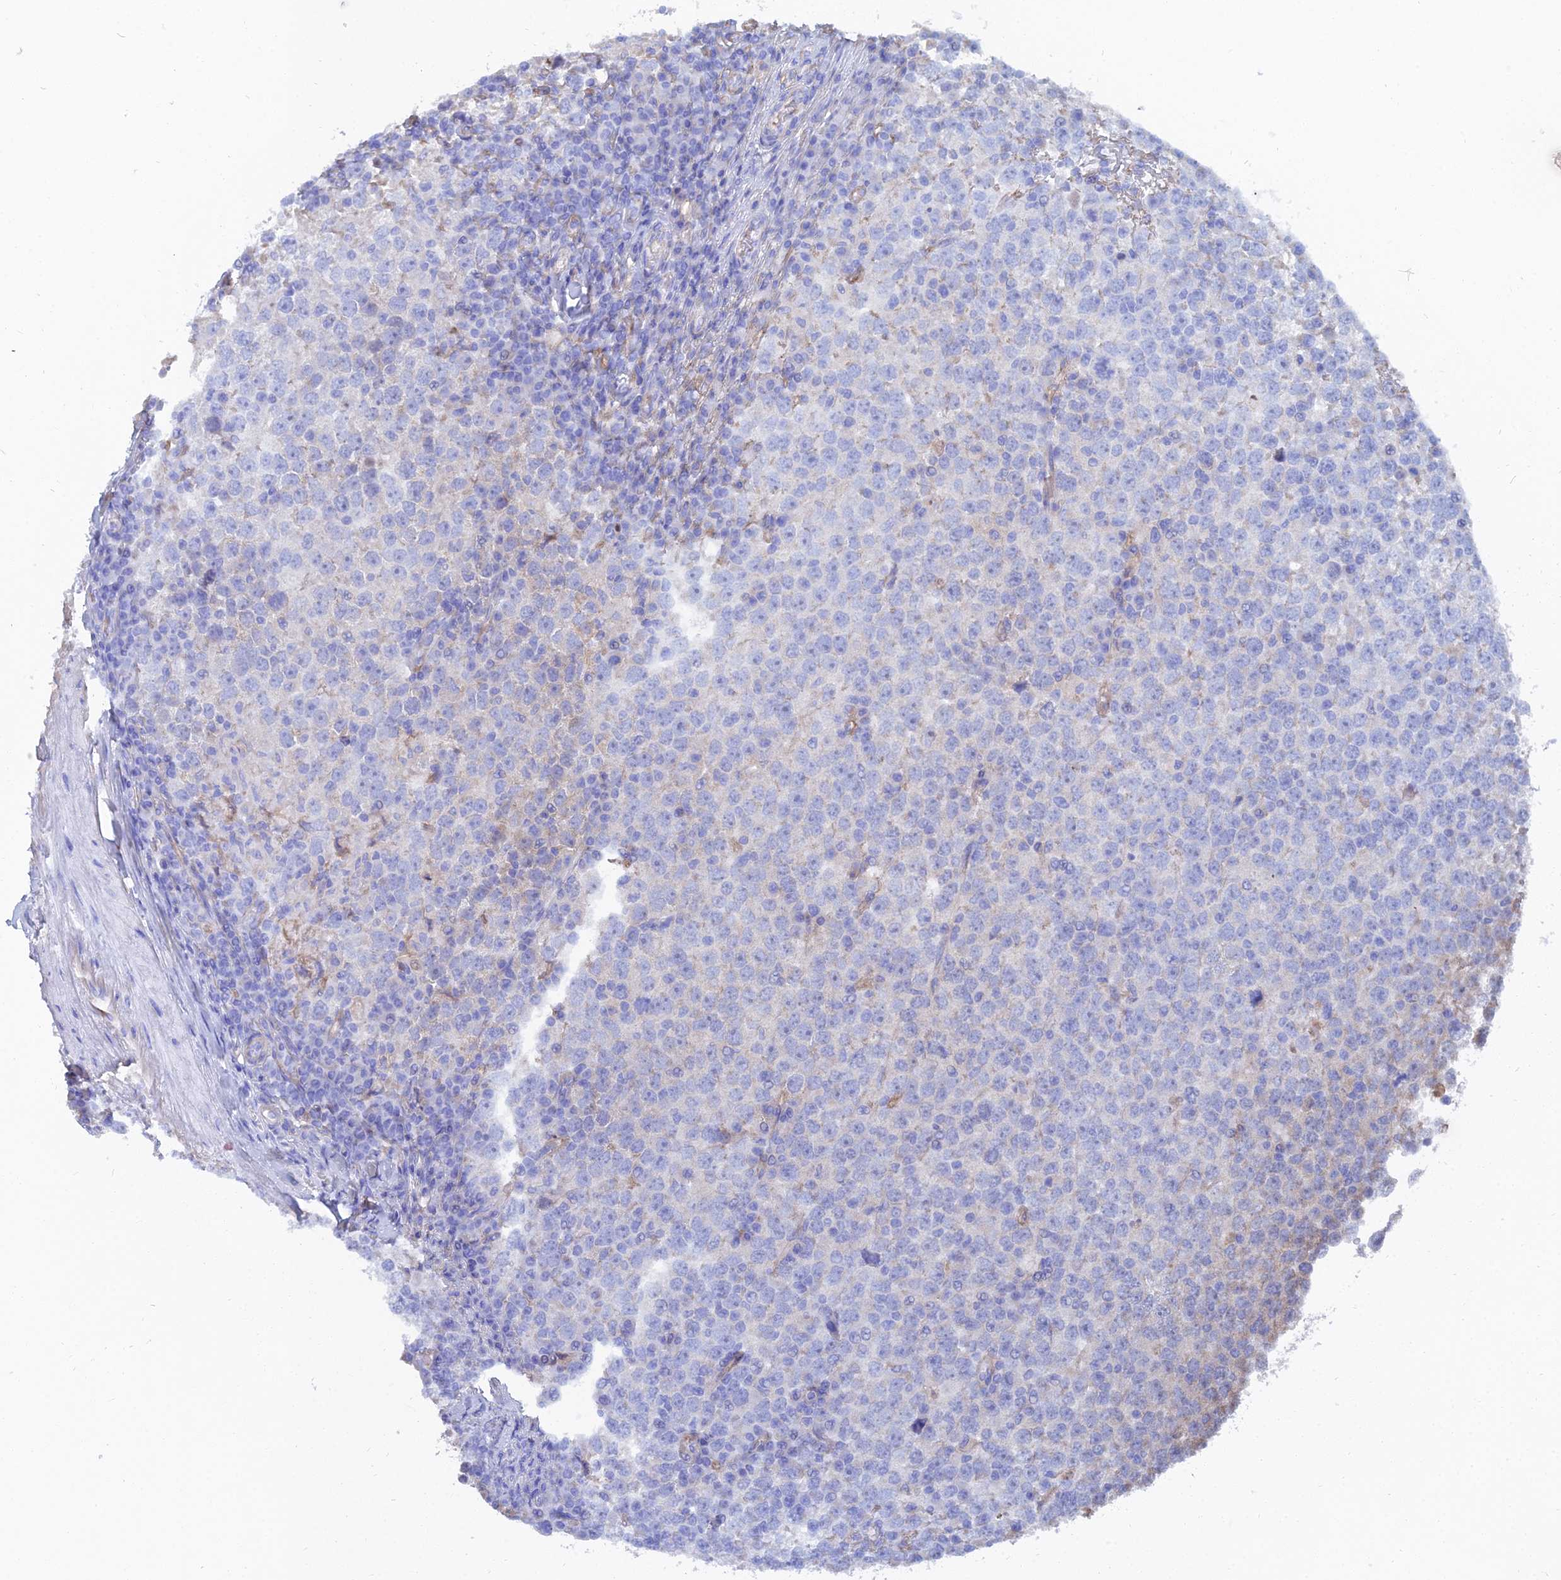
{"staining": {"intensity": "moderate", "quantity": "<25%", "location": "cytoplasmic/membranous"}, "tissue": "testis cancer", "cell_type": "Tumor cells", "image_type": "cancer", "snomed": [{"axis": "morphology", "description": "Seminoma, NOS"}, {"axis": "topography", "description": "Testis"}], "caption": "IHC of human testis cancer (seminoma) reveals low levels of moderate cytoplasmic/membranous positivity in approximately <25% of tumor cells.", "gene": "TRIM43B", "patient": {"sex": "male", "age": 65}}